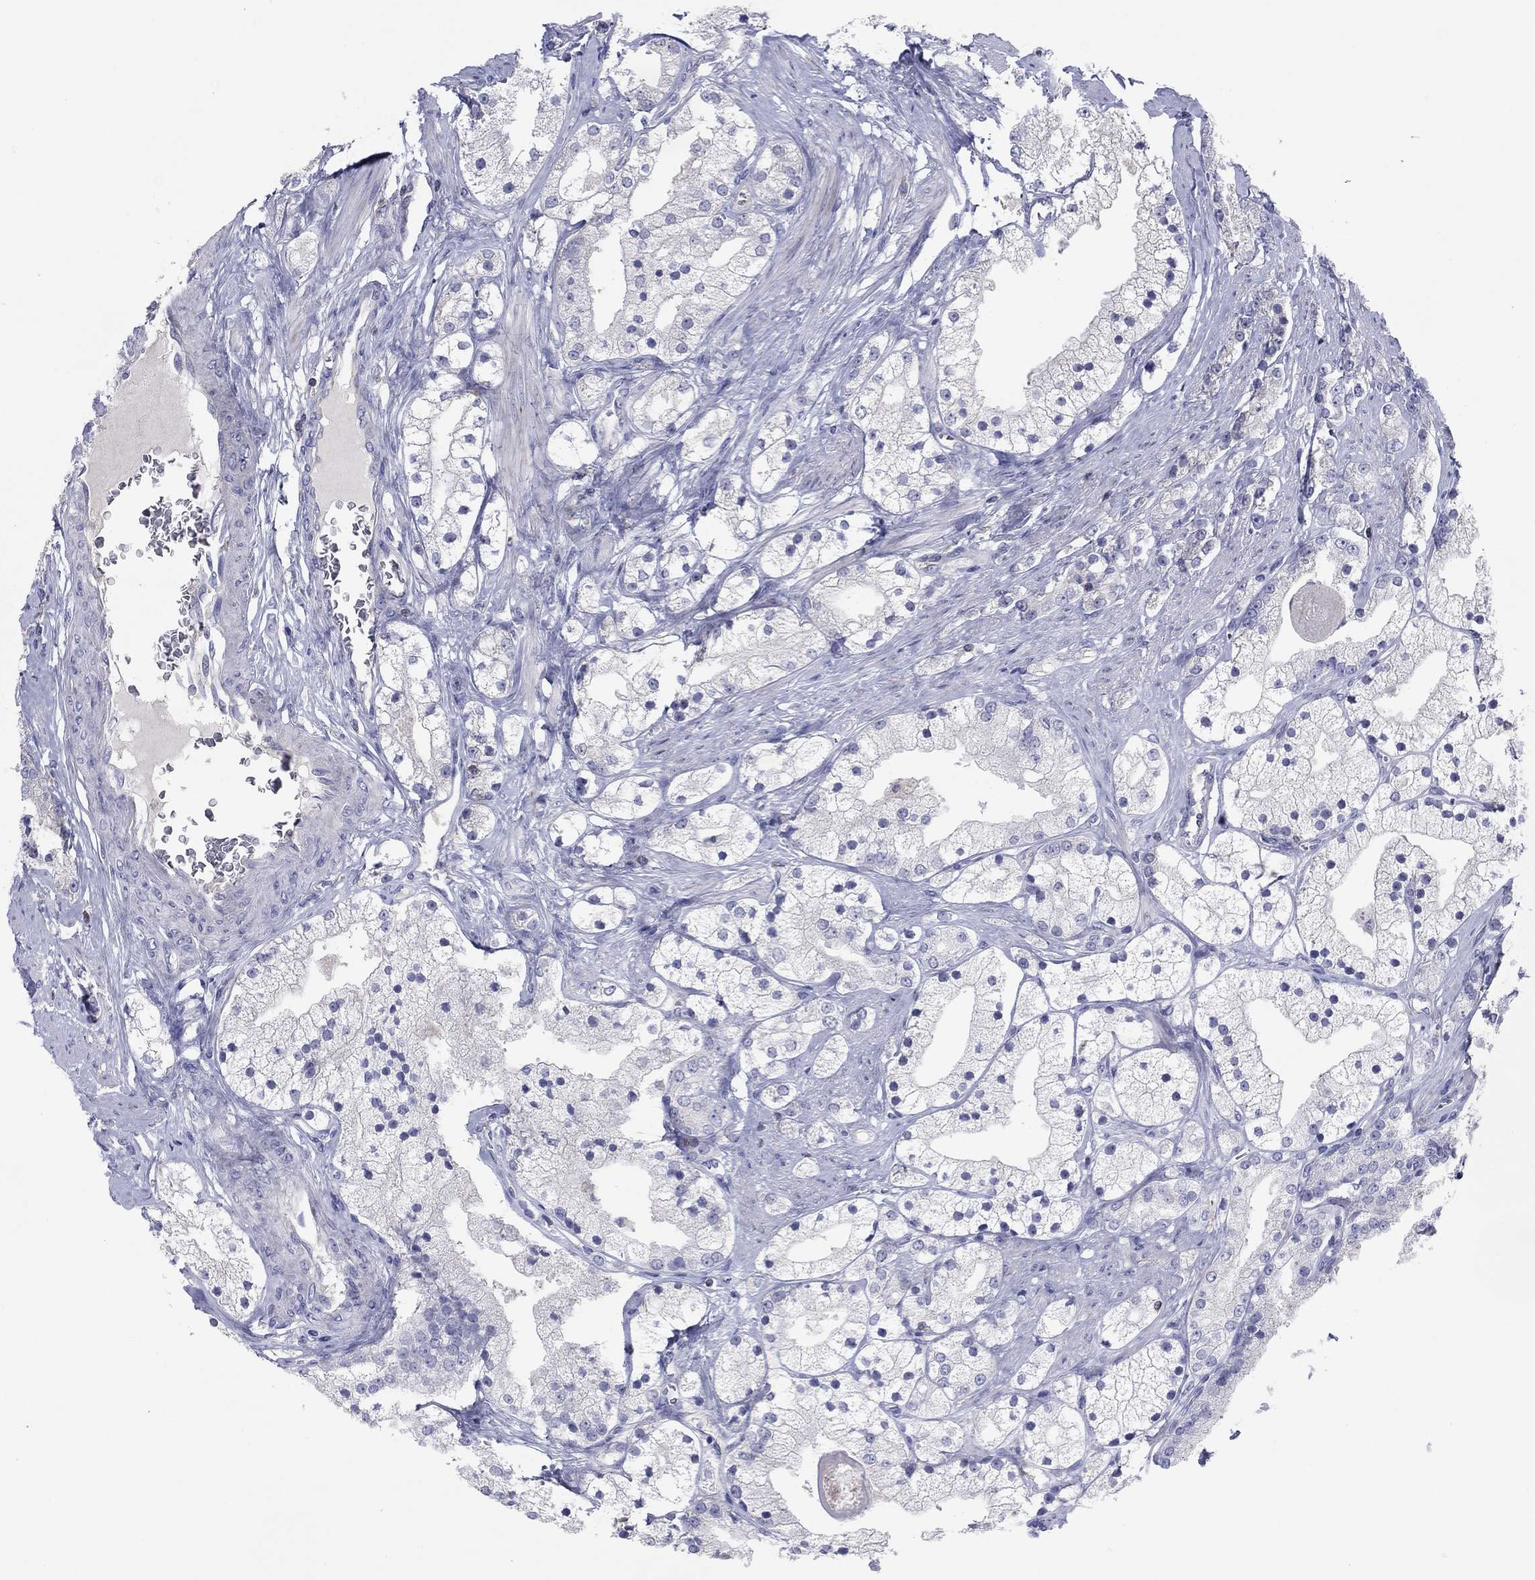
{"staining": {"intensity": "negative", "quantity": "none", "location": "none"}, "tissue": "prostate cancer", "cell_type": "Tumor cells", "image_type": "cancer", "snomed": [{"axis": "morphology", "description": "Adenocarcinoma, NOS"}, {"axis": "topography", "description": "Prostate and seminal vesicle, NOS"}, {"axis": "topography", "description": "Prostate"}], "caption": "DAB (3,3'-diaminobenzidine) immunohistochemical staining of prostate cancer shows no significant staining in tumor cells.", "gene": "PVR", "patient": {"sex": "male", "age": 67}}